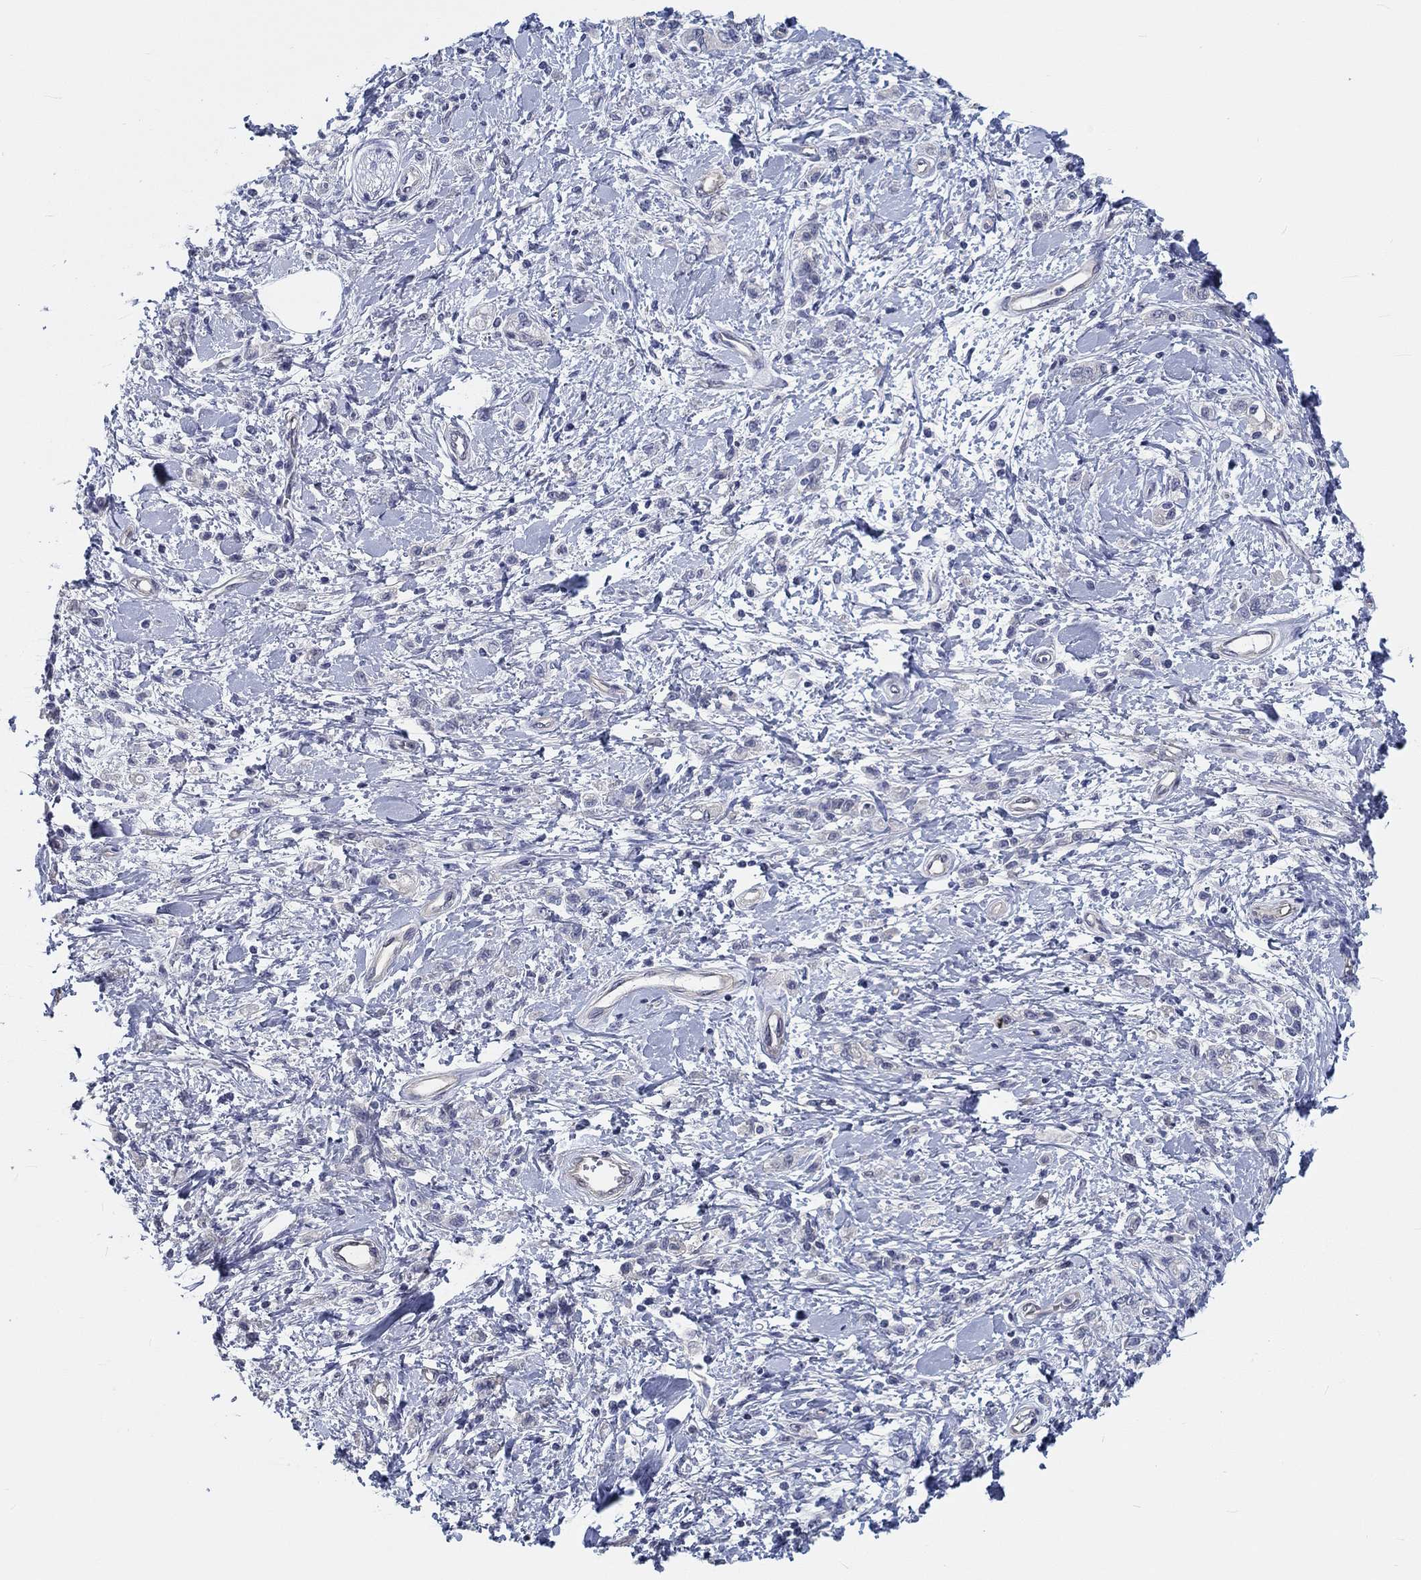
{"staining": {"intensity": "negative", "quantity": "none", "location": "none"}, "tissue": "stomach cancer", "cell_type": "Tumor cells", "image_type": "cancer", "snomed": [{"axis": "morphology", "description": "Adenocarcinoma, NOS"}, {"axis": "topography", "description": "Stomach"}], "caption": "DAB immunohistochemical staining of stomach cancer demonstrates no significant staining in tumor cells.", "gene": "CRYGD", "patient": {"sex": "male", "age": 77}}